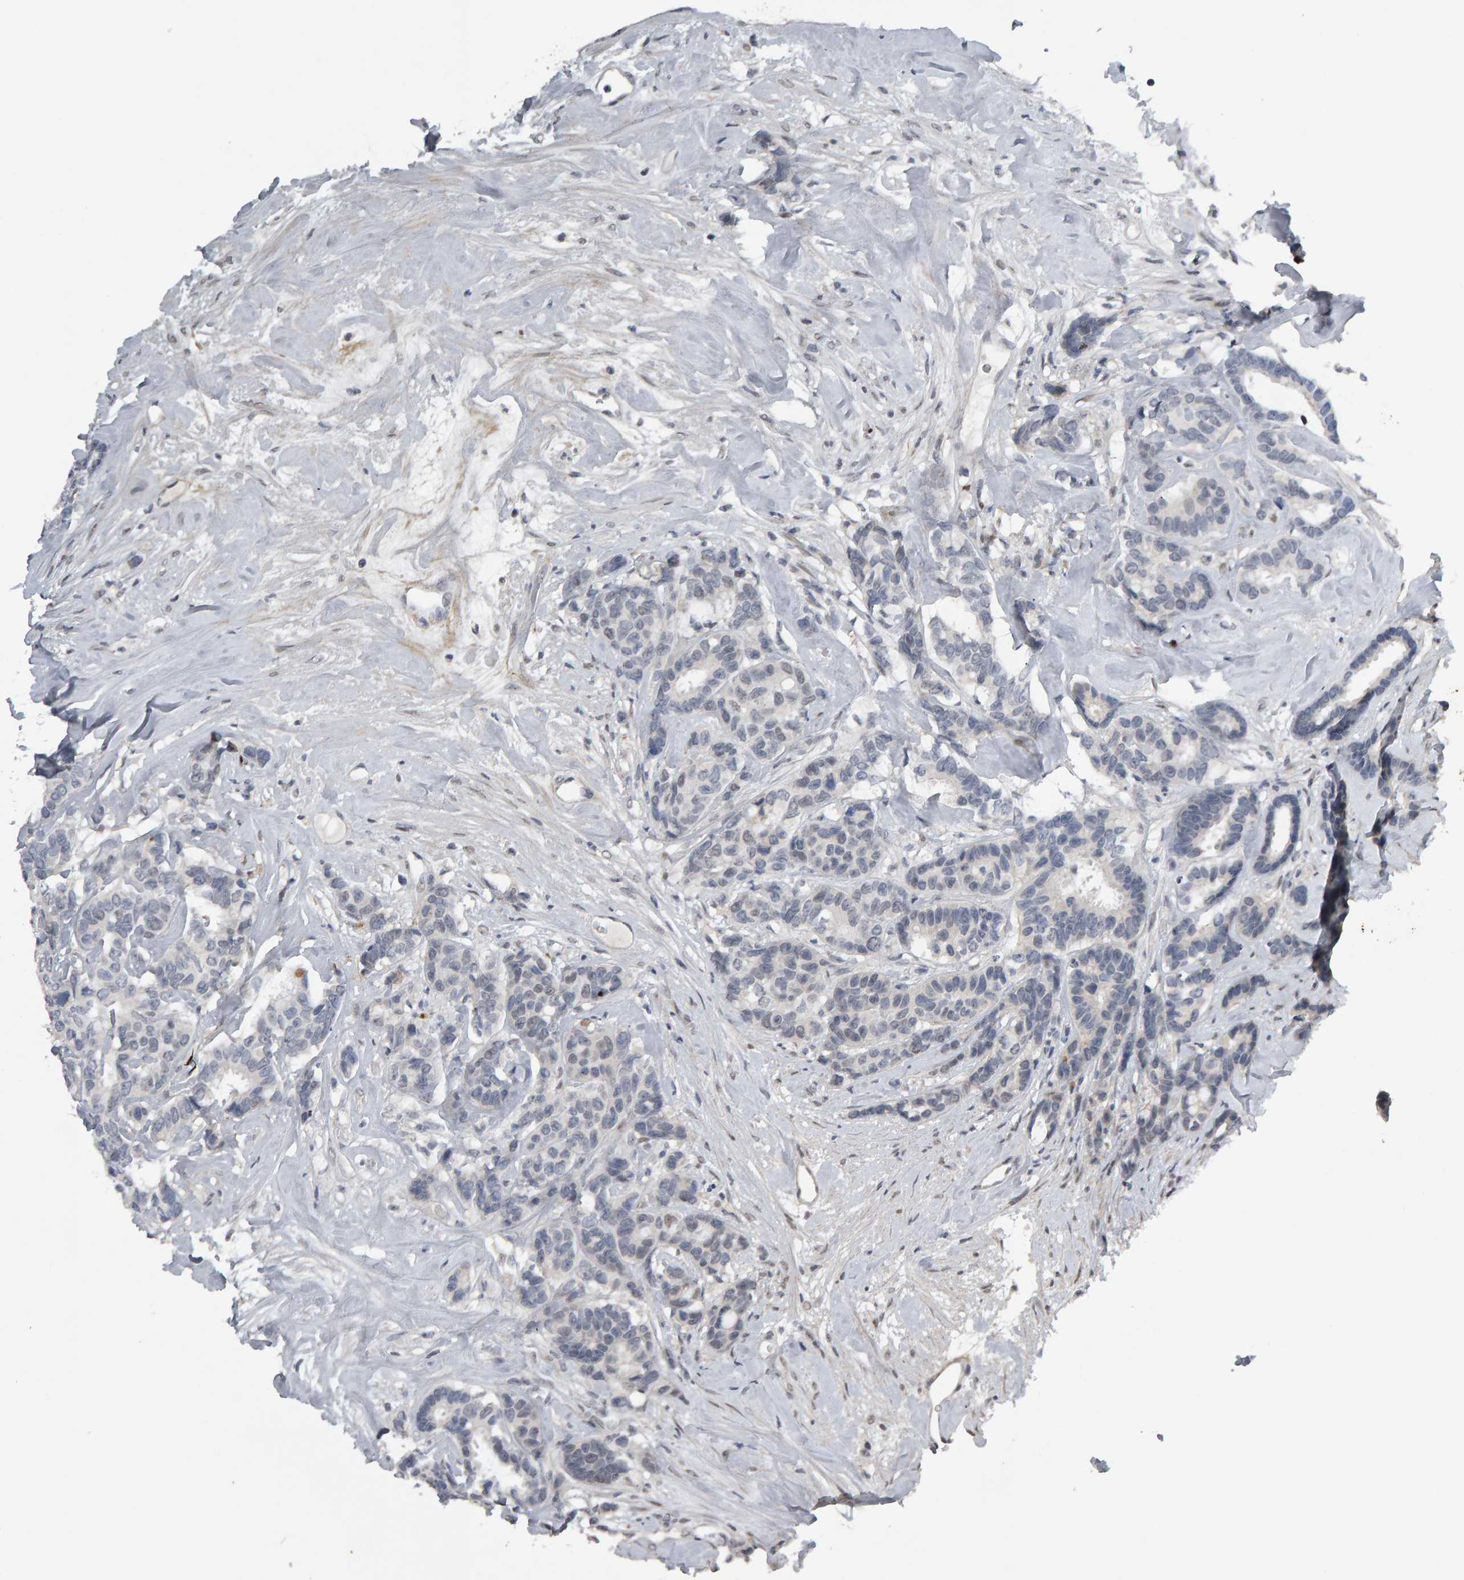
{"staining": {"intensity": "negative", "quantity": "none", "location": "none"}, "tissue": "breast cancer", "cell_type": "Tumor cells", "image_type": "cancer", "snomed": [{"axis": "morphology", "description": "Duct carcinoma"}, {"axis": "topography", "description": "Breast"}], "caption": "Protein analysis of breast cancer shows no significant expression in tumor cells.", "gene": "IPO8", "patient": {"sex": "female", "age": 87}}